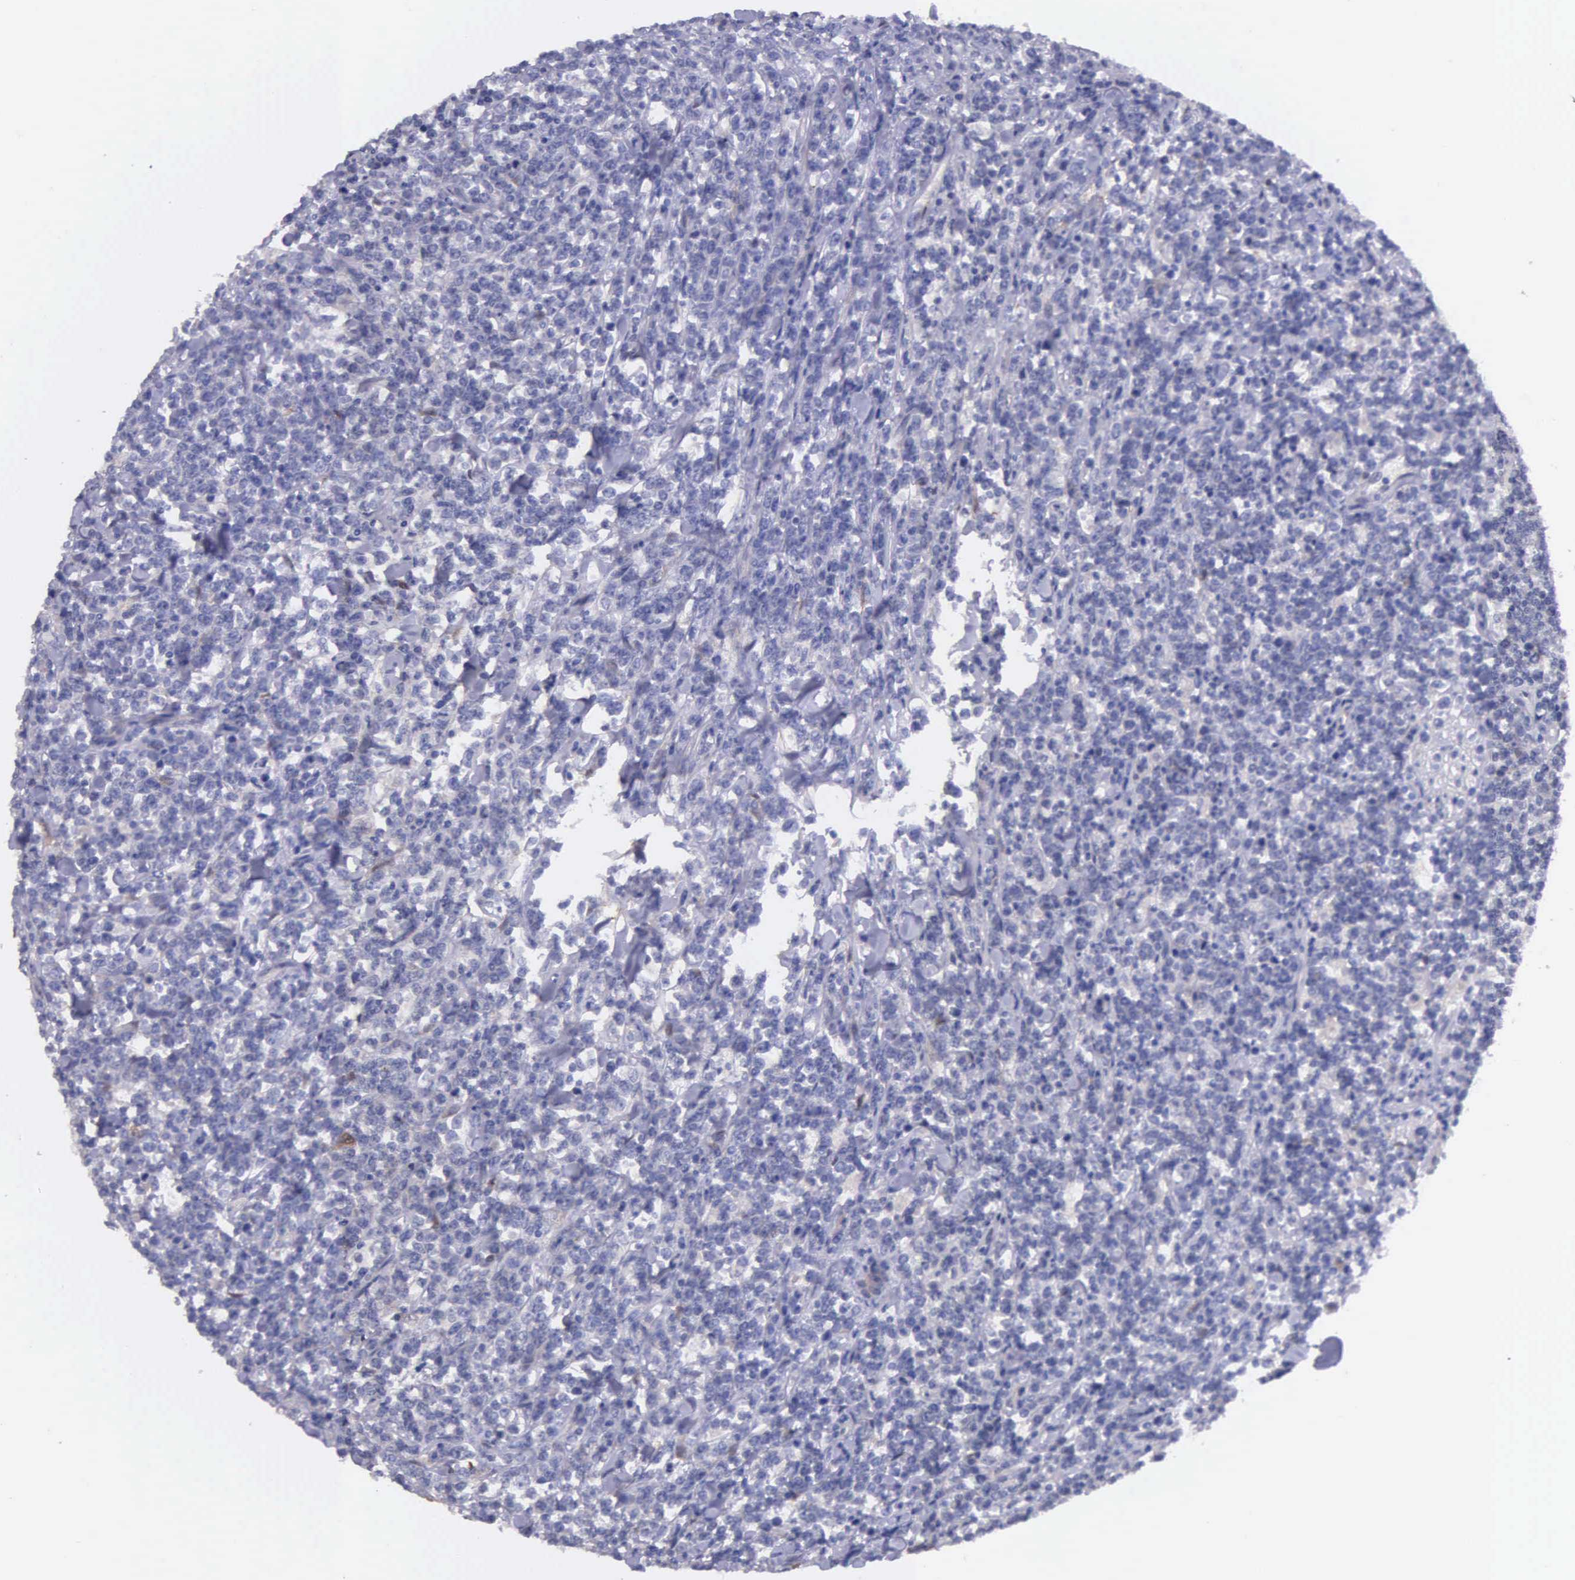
{"staining": {"intensity": "negative", "quantity": "none", "location": "none"}, "tissue": "lymphoma", "cell_type": "Tumor cells", "image_type": "cancer", "snomed": [{"axis": "morphology", "description": "Malignant lymphoma, non-Hodgkin's type, High grade"}, {"axis": "topography", "description": "Small intestine"}, {"axis": "topography", "description": "Colon"}], "caption": "Tumor cells are negative for brown protein staining in lymphoma.", "gene": "GSTT2", "patient": {"sex": "male", "age": 8}}